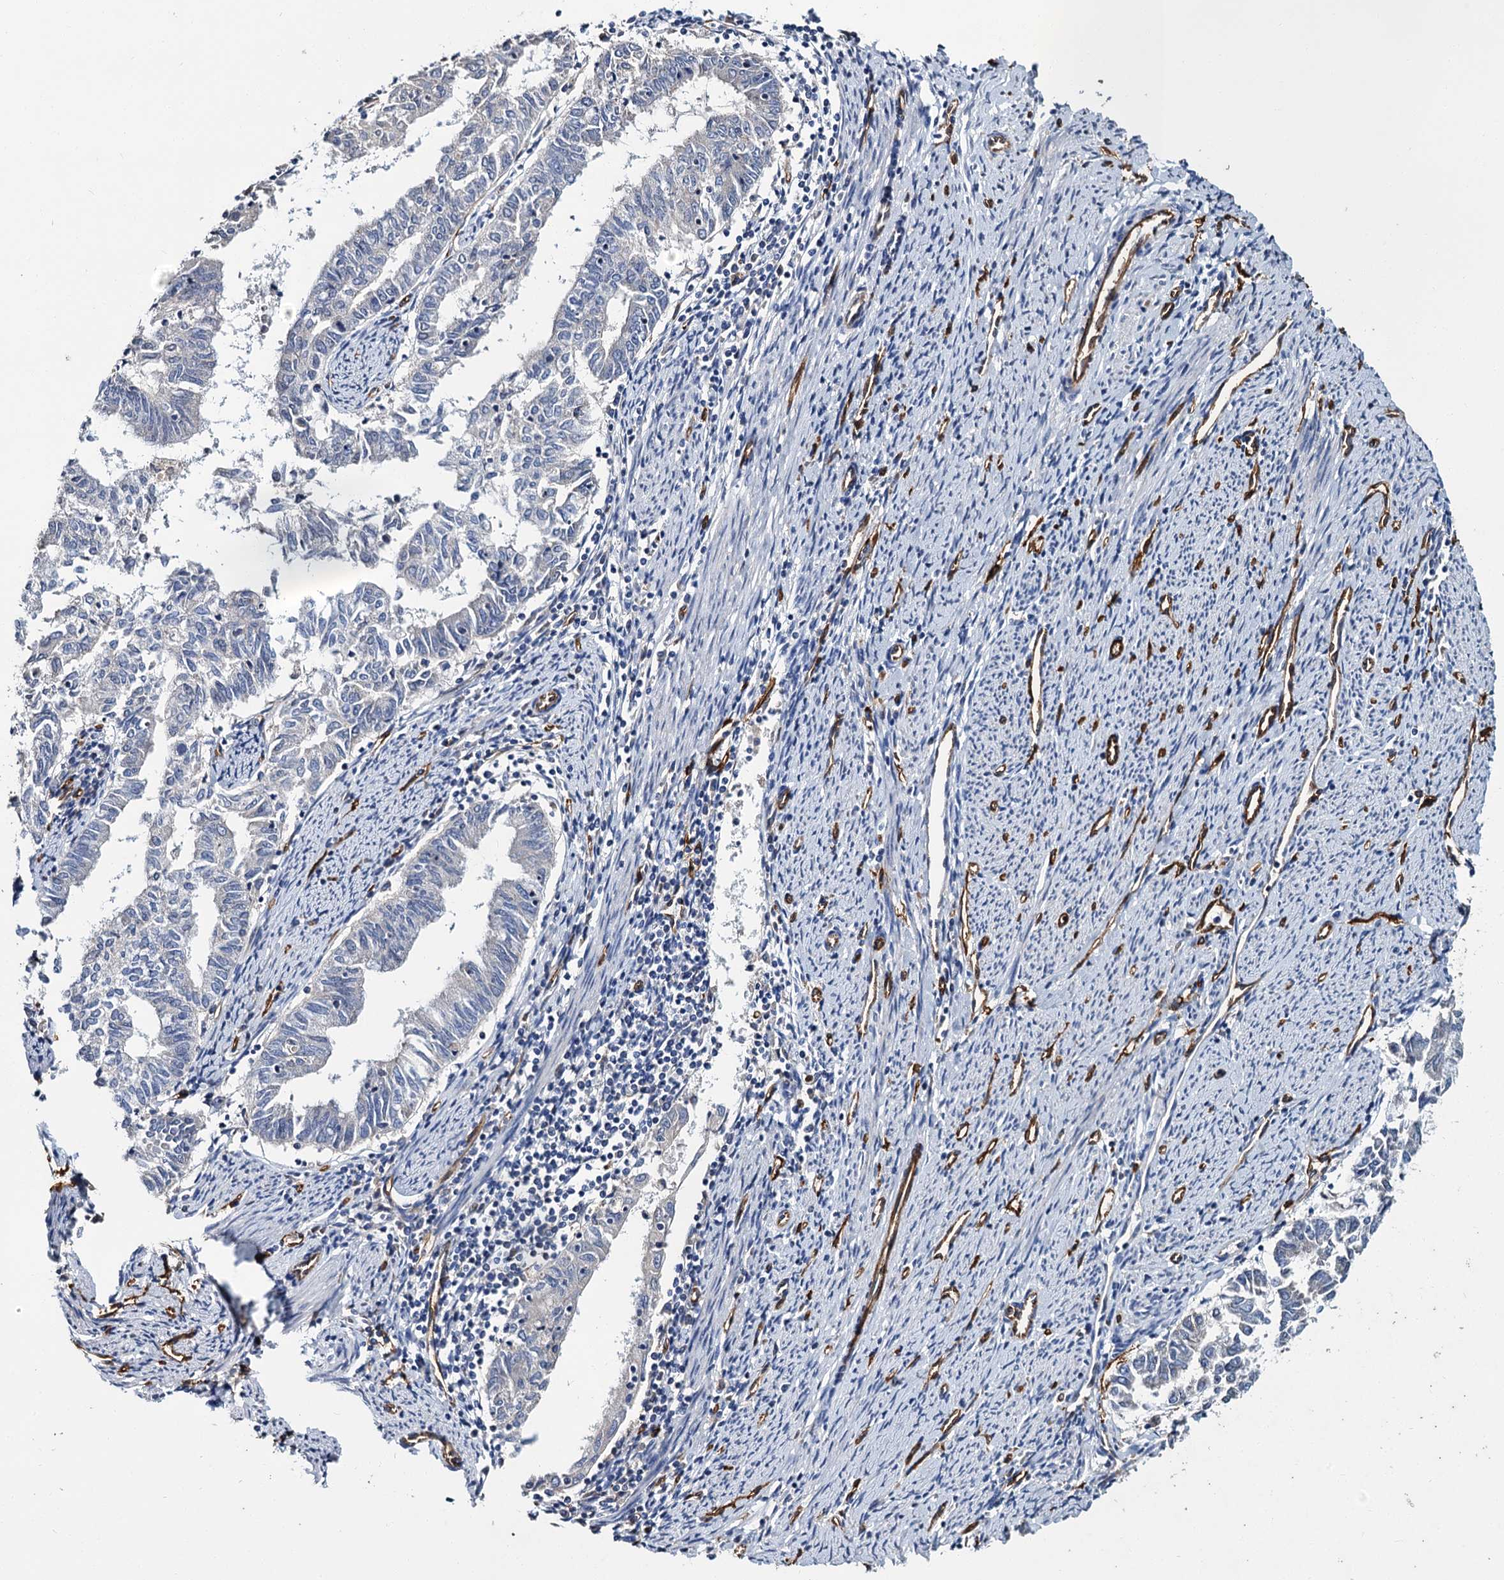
{"staining": {"intensity": "negative", "quantity": "none", "location": "none"}, "tissue": "endometrial cancer", "cell_type": "Tumor cells", "image_type": "cancer", "snomed": [{"axis": "morphology", "description": "Adenocarcinoma, NOS"}, {"axis": "topography", "description": "Endometrium"}], "caption": "Immunohistochemical staining of human adenocarcinoma (endometrial) reveals no significant staining in tumor cells.", "gene": "CACNA1C", "patient": {"sex": "female", "age": 79}}